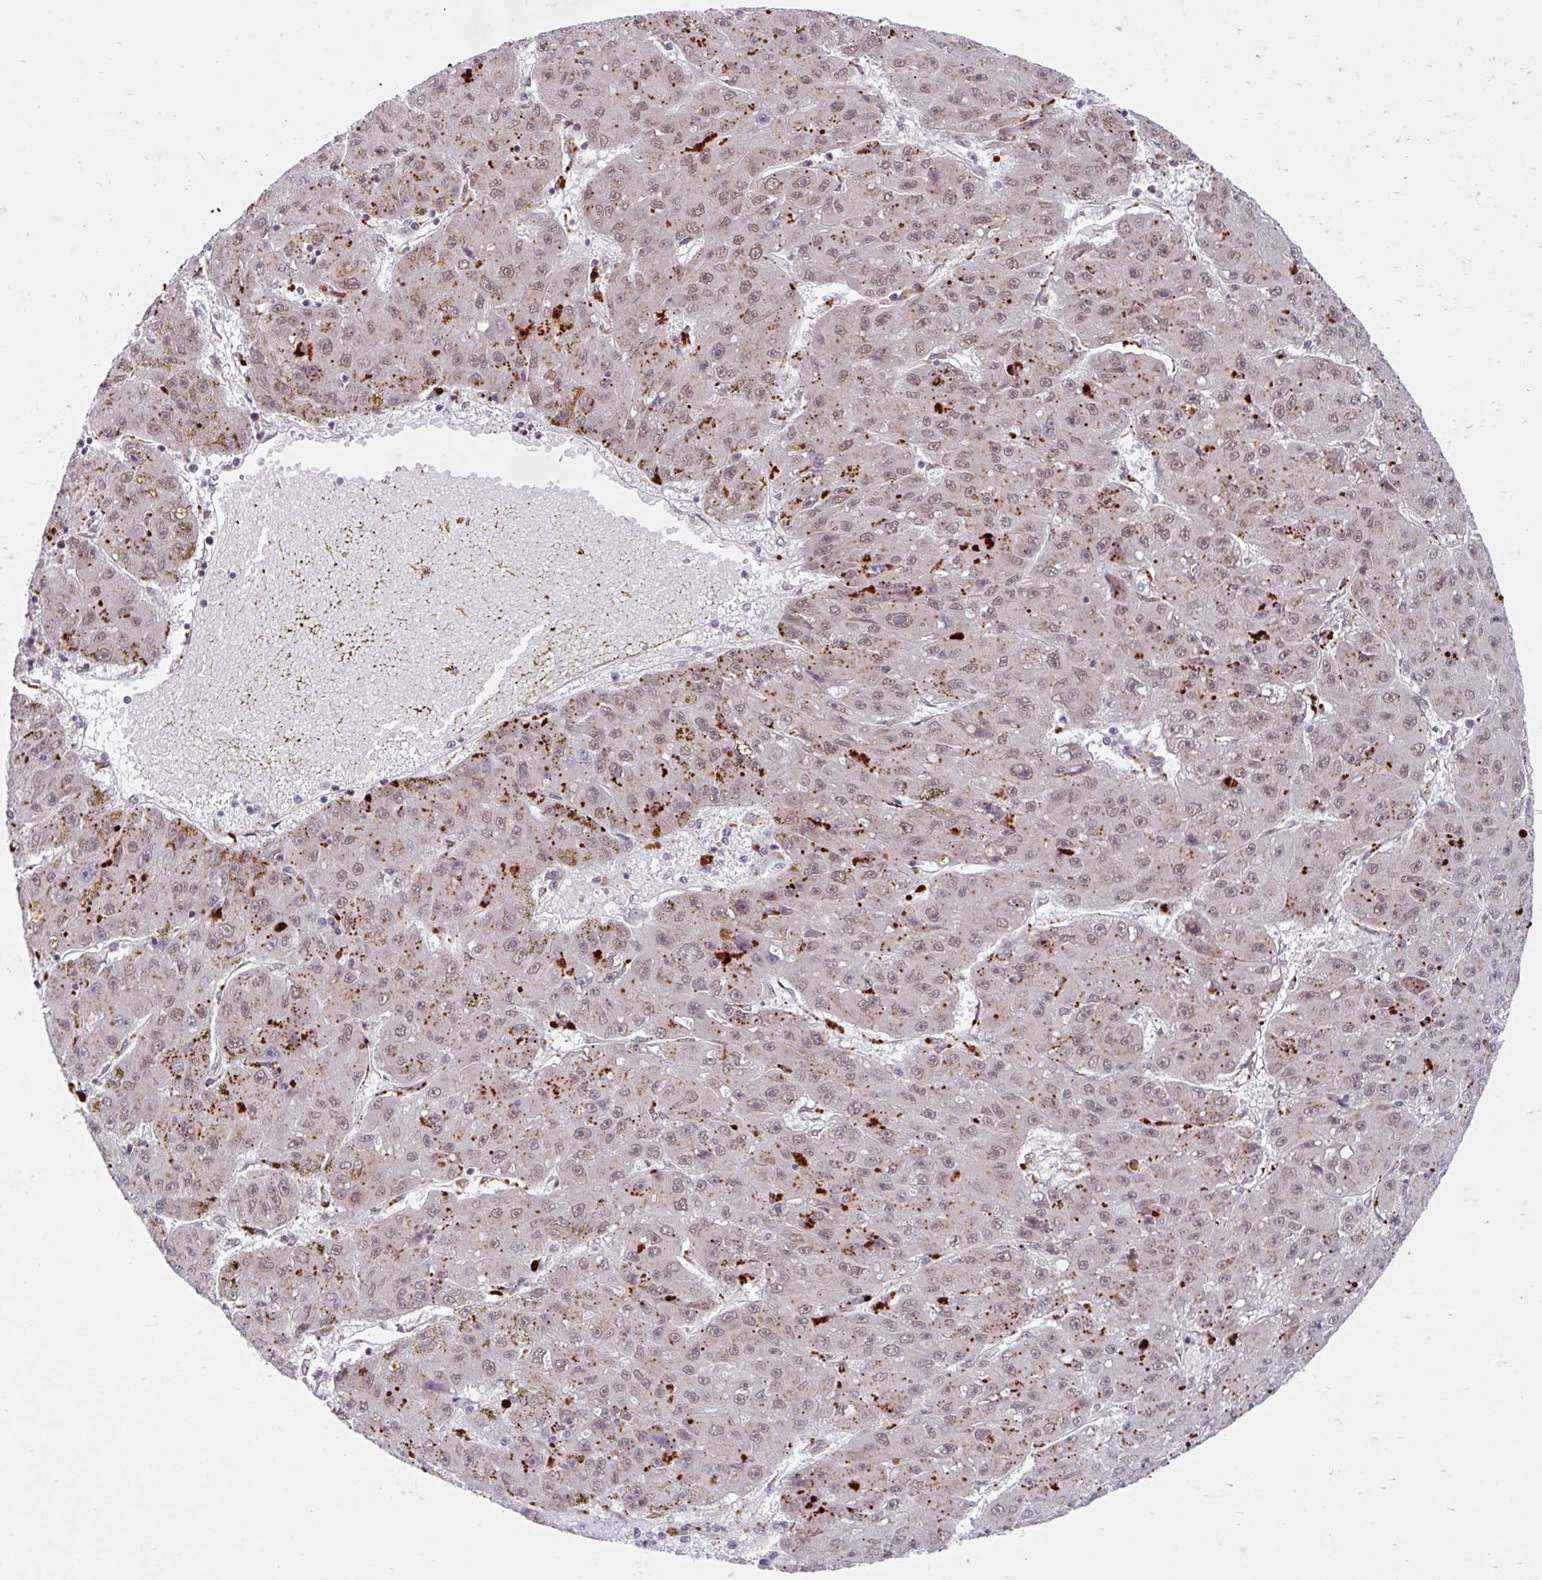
{"staining": {"intensity": "moderate", "quantity": ">75%", "location": "cytoplasmic/membranous,nuclear"}, "tissue": "liver cancer", "cell_type": "Tumor cells", "image_type": "cancer", "snomed": [{"axis": "morphology", "description": "Carcinoma, Hepatocellular, NOS"}, {"axis": "topography", "description": "Liver"}], "caption": "Immunohistochemical staining of human liver hepatocellular carcinoma reveals medium levels of moderate cytoplasmic/membranous and nuclear protein staining in about >75% of tumor cells.", "gene": "SRSF10", "patient": {"sex": "male", "age": 67}}